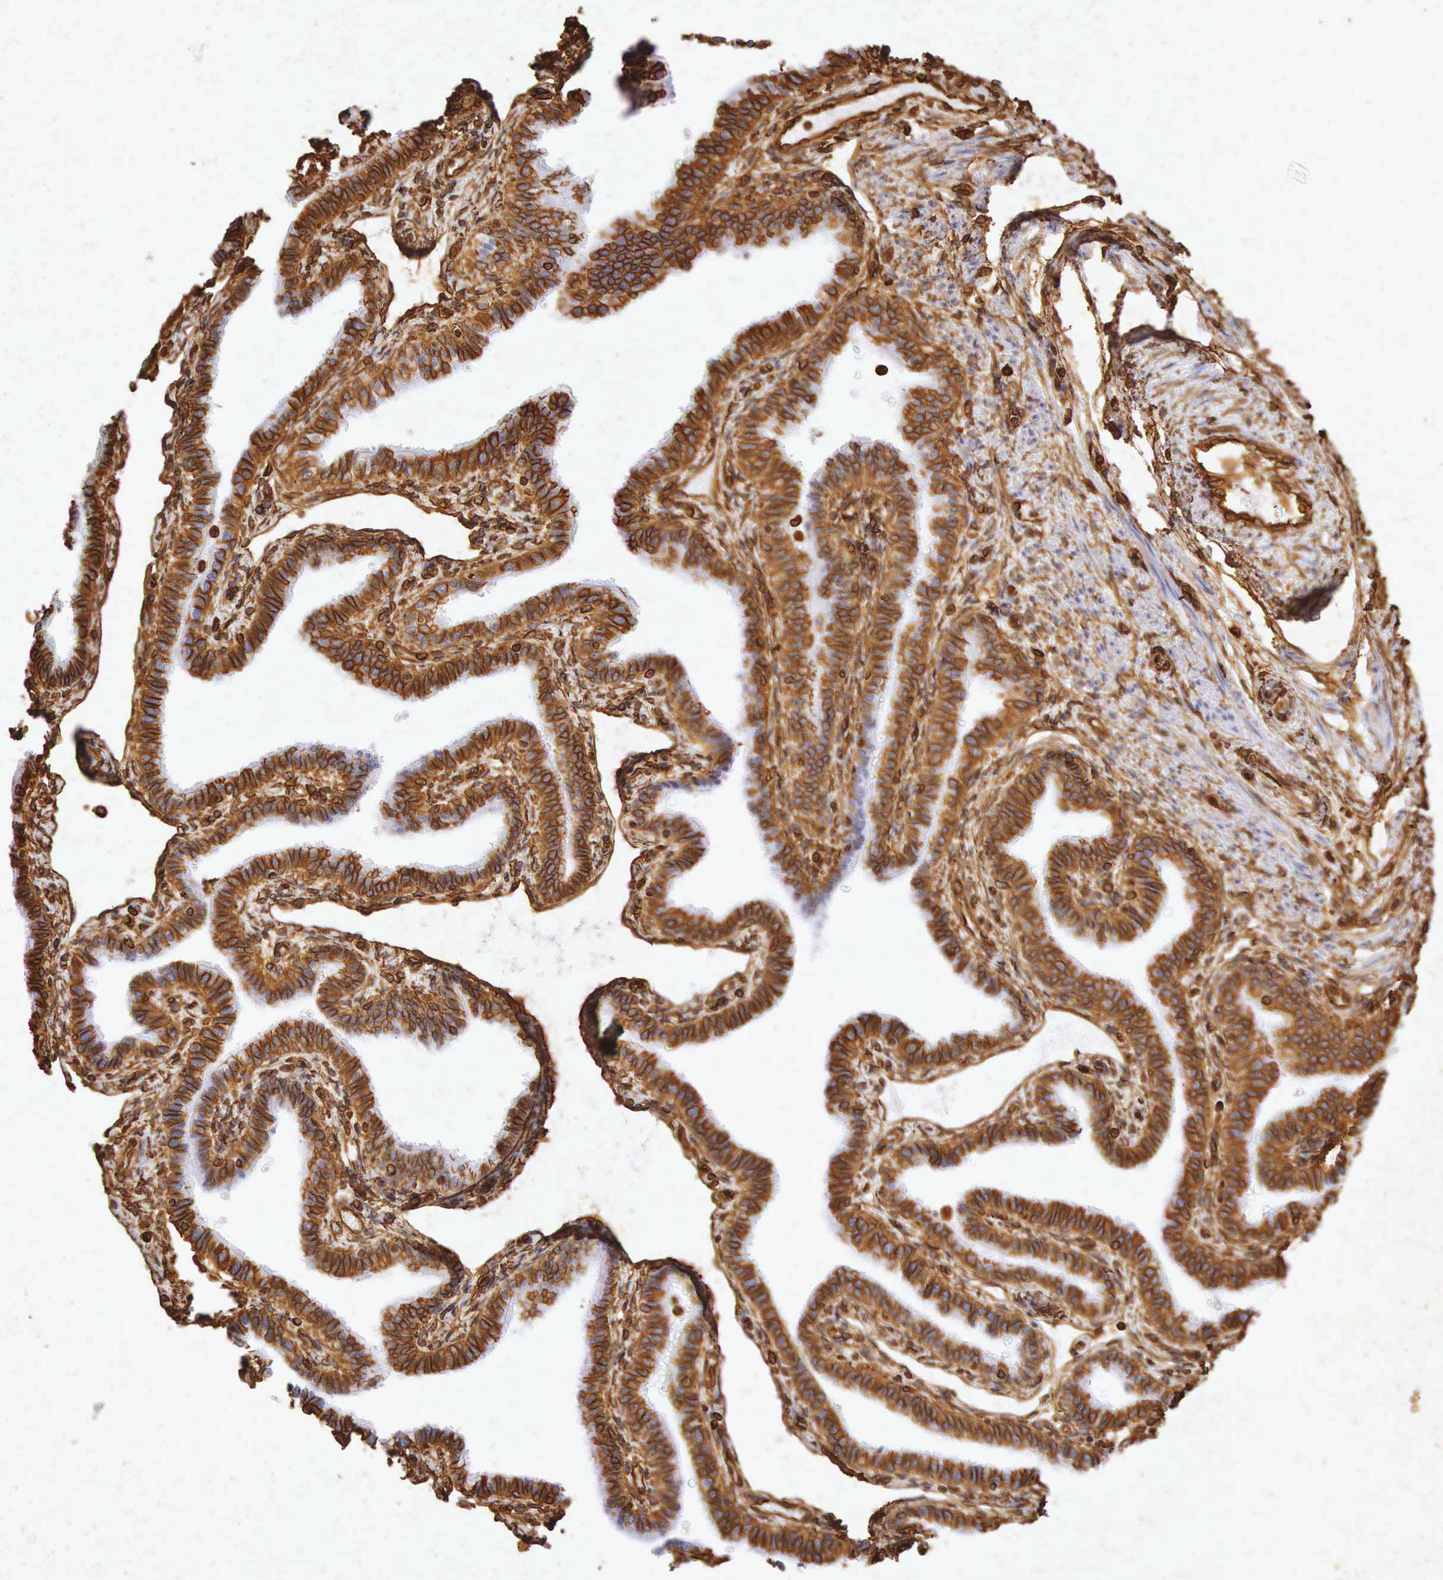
{"staining": {"intensity": "strong", "quantity": ">75%", "location": "cytoplasmic/membranous"}, "tissue": "fallopian tube", "cell_type": "Glandular cells", "image_type": "normal", "snomed": [{"axis": "morphology", "description": "Normal tissue, NOS"}, {"axis": "topography", "description": "Fallopian tube"}], "caption": "DAB immunohistochemical staining of benign fallopian tube exhibits strong cytoplasmic/membranous protein positivity in about >75% of glandular cells. (DAB IHC, brown staining for protein, blue staining for nuclei).", "gene": "VIM", "patient": {"sex": "female", "age": 32}}